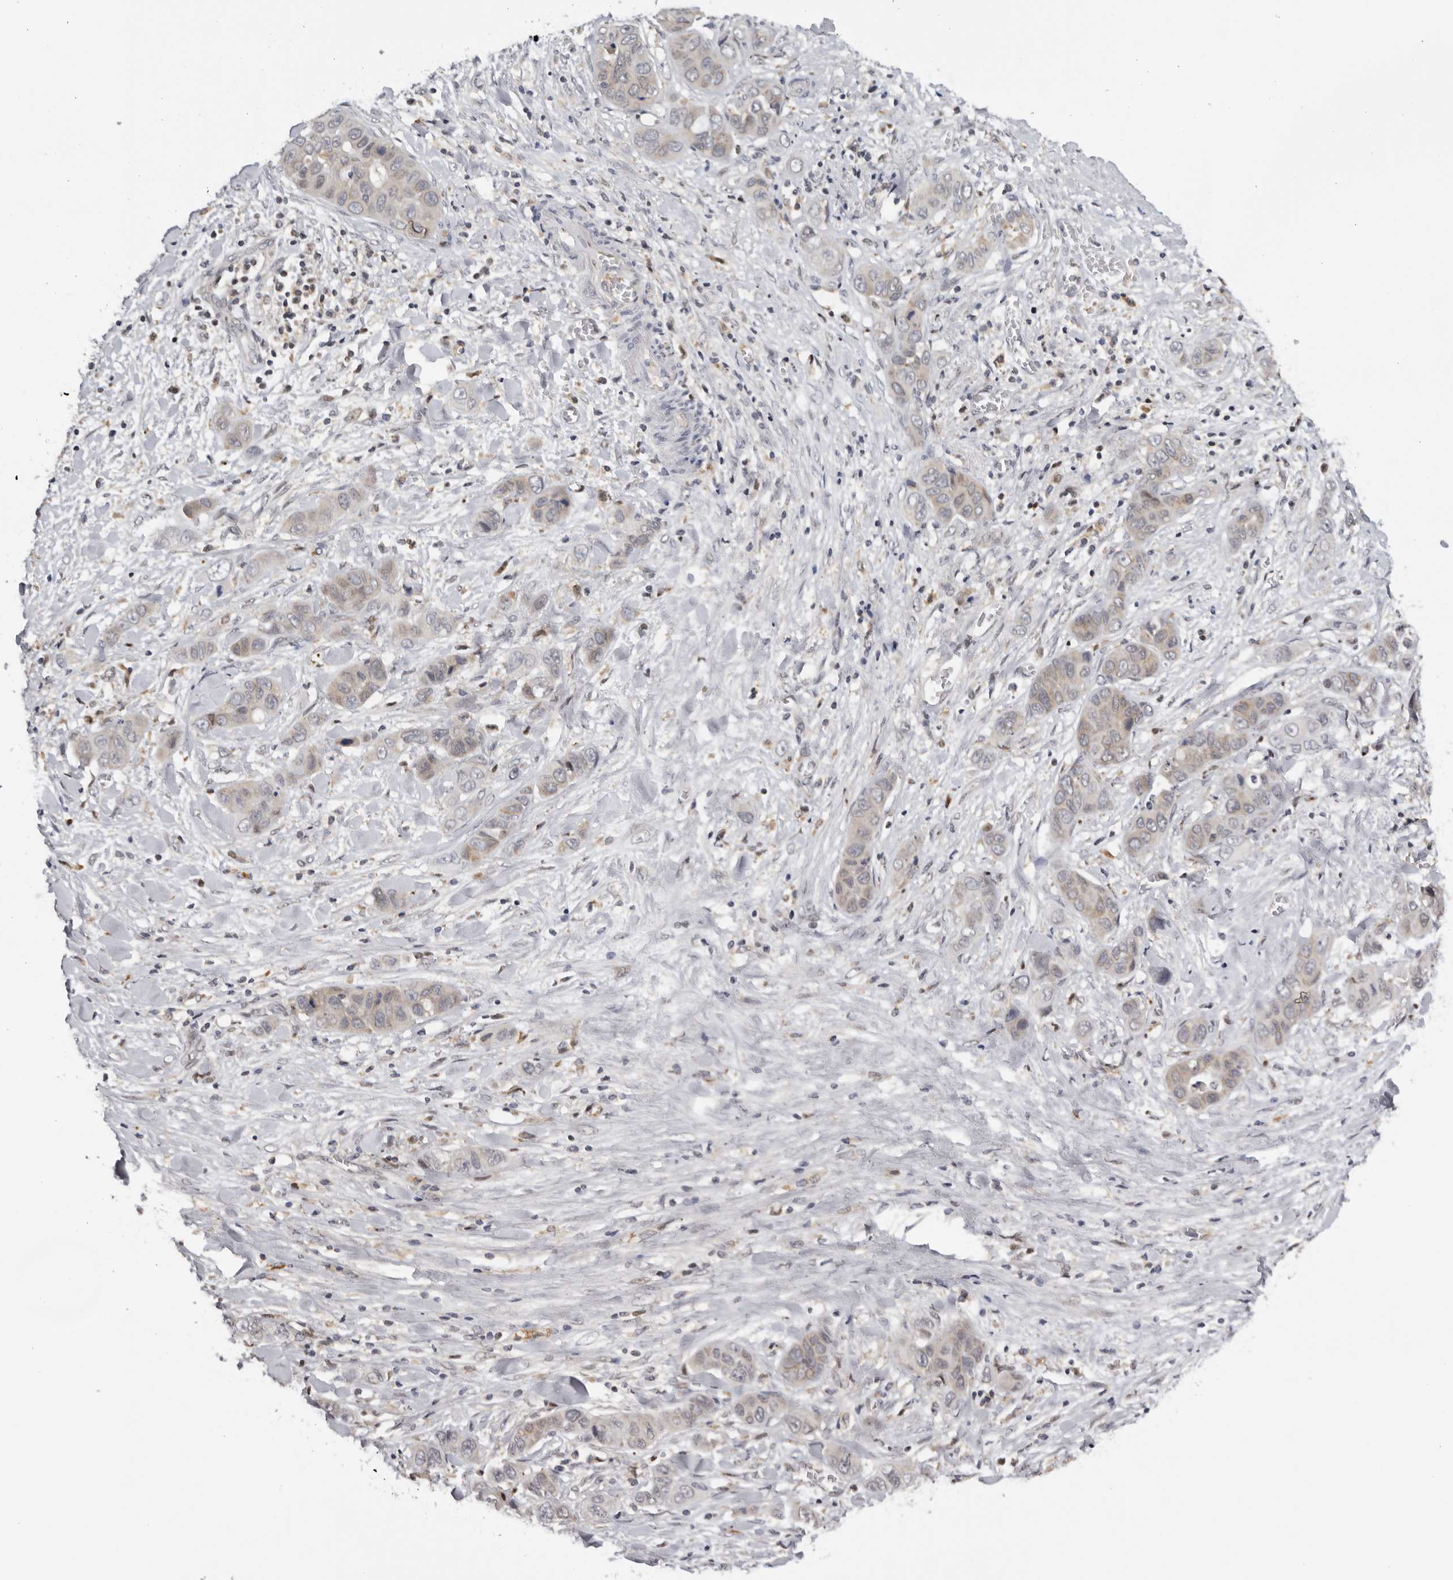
{"staining": {"intensity": "weak", "quantity": "<25%", "location": "cytoplasmic/membranous"}, "tissue": "liver cancer", "cell_type": "Tumor cells", "image_type": "cancer", "snomed": [{"axis": "morphology", "description": "Cholangiocarcinoma"}, {"axis": "topography", "description": "Liver"}], "caption": "Immunohistochemistry of human liver cholangiocarcinoma demonstrates no expression in tumor cells. (DAB (3,3'-diaminobenzidine) IHC visualized using brightfield microscopy, high magnification).", "gene": "KIF2B", "patient": {"sex": "female", "age": 52}}